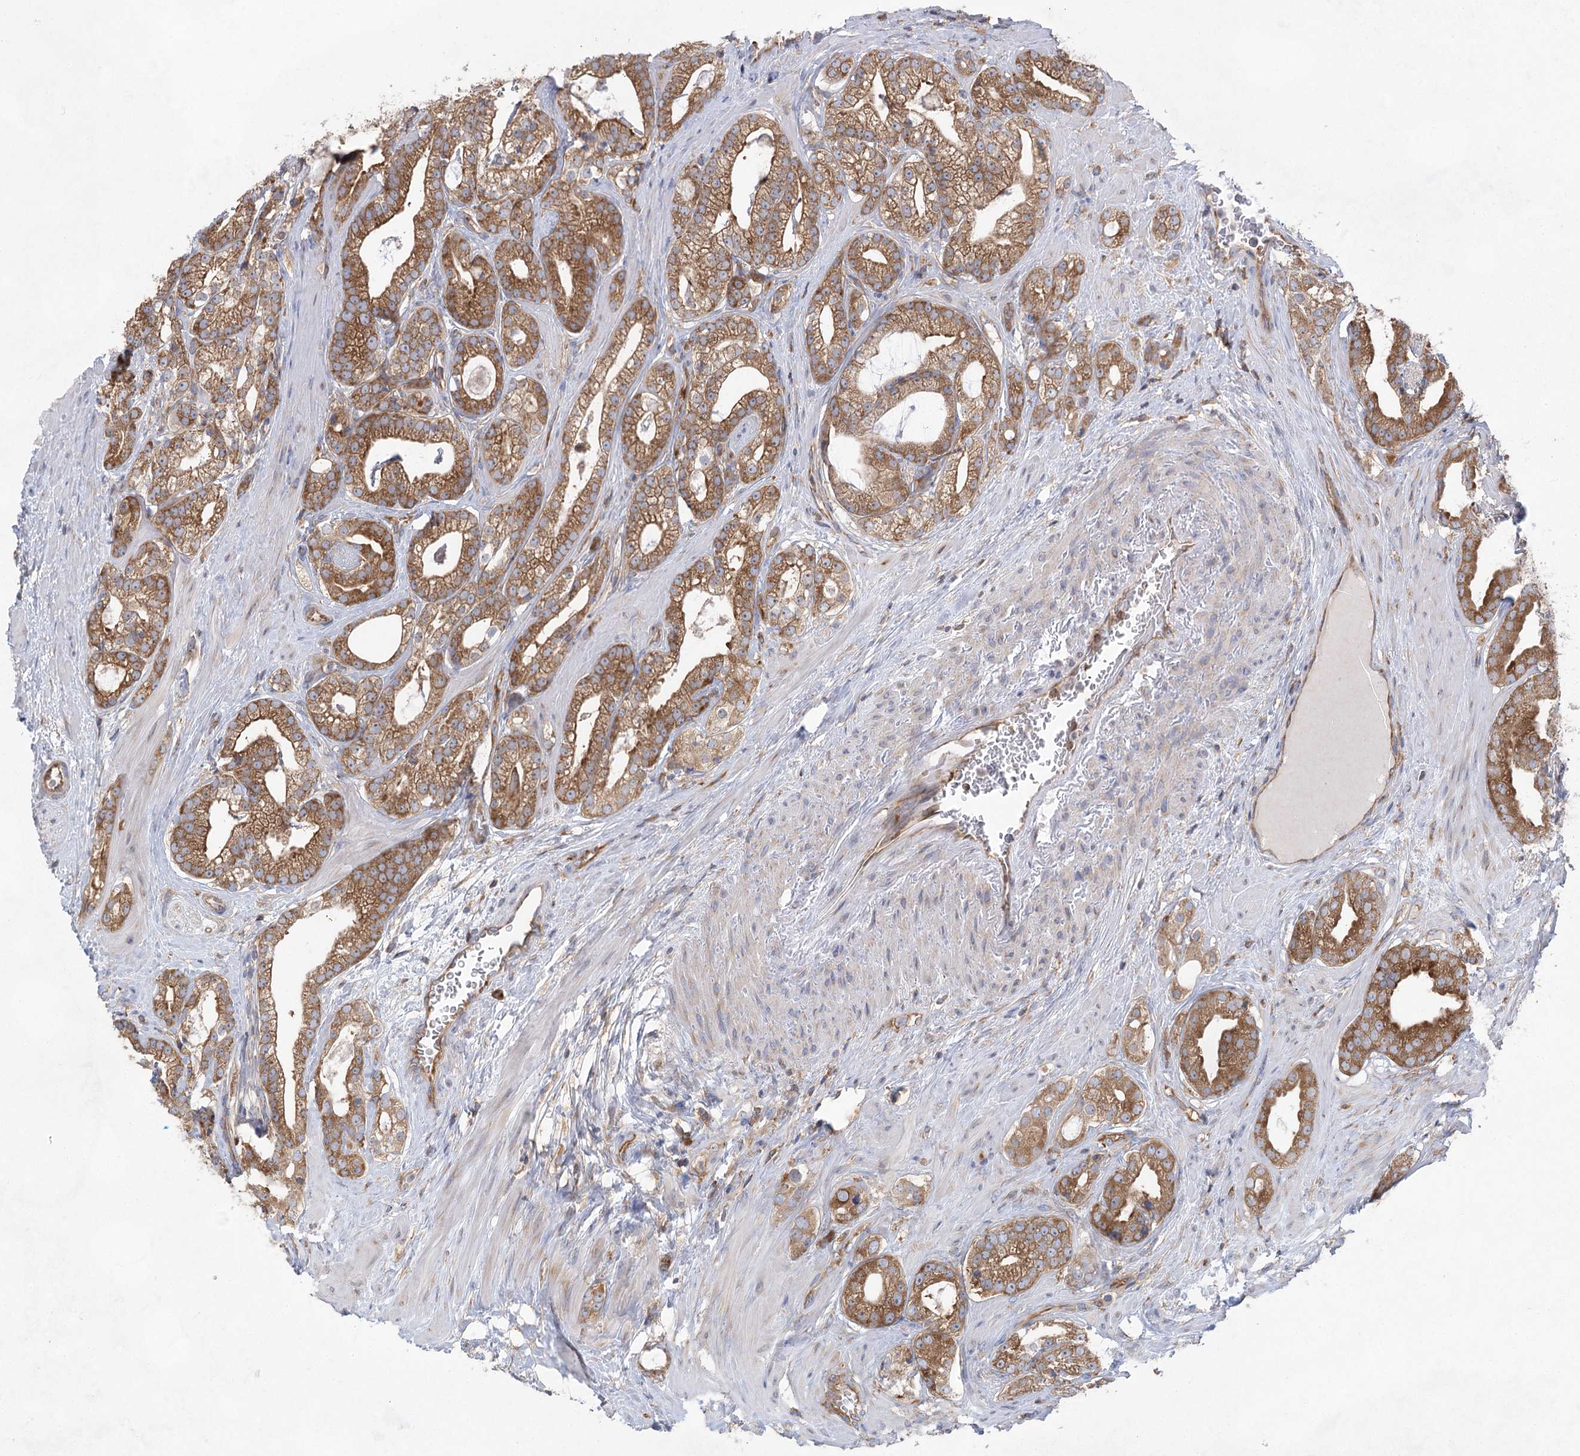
{"staining": {"intensity": "moderate", "quantity": ">75%", "location": "cytoplasmic/membranous"}, "tissue": "prostate cancer", "cell_type": "Tumor cells", "image_type": "cancer", "snomed": [{"axis": "morphology", "description": "Adenocarcinoma, High grade"}, {"axis": "topography", "description": "Prostate"}], "caption": "An IHC image of neoplastic tissue is shown. Protein staining in brown labels moderate cytoplasmic/membranous positivity in prostate cancer (high-grade adenocarcinoma) within tumor cells.", "gene": "EIF3A", "patient": {"sex": "male", "age": 60}}